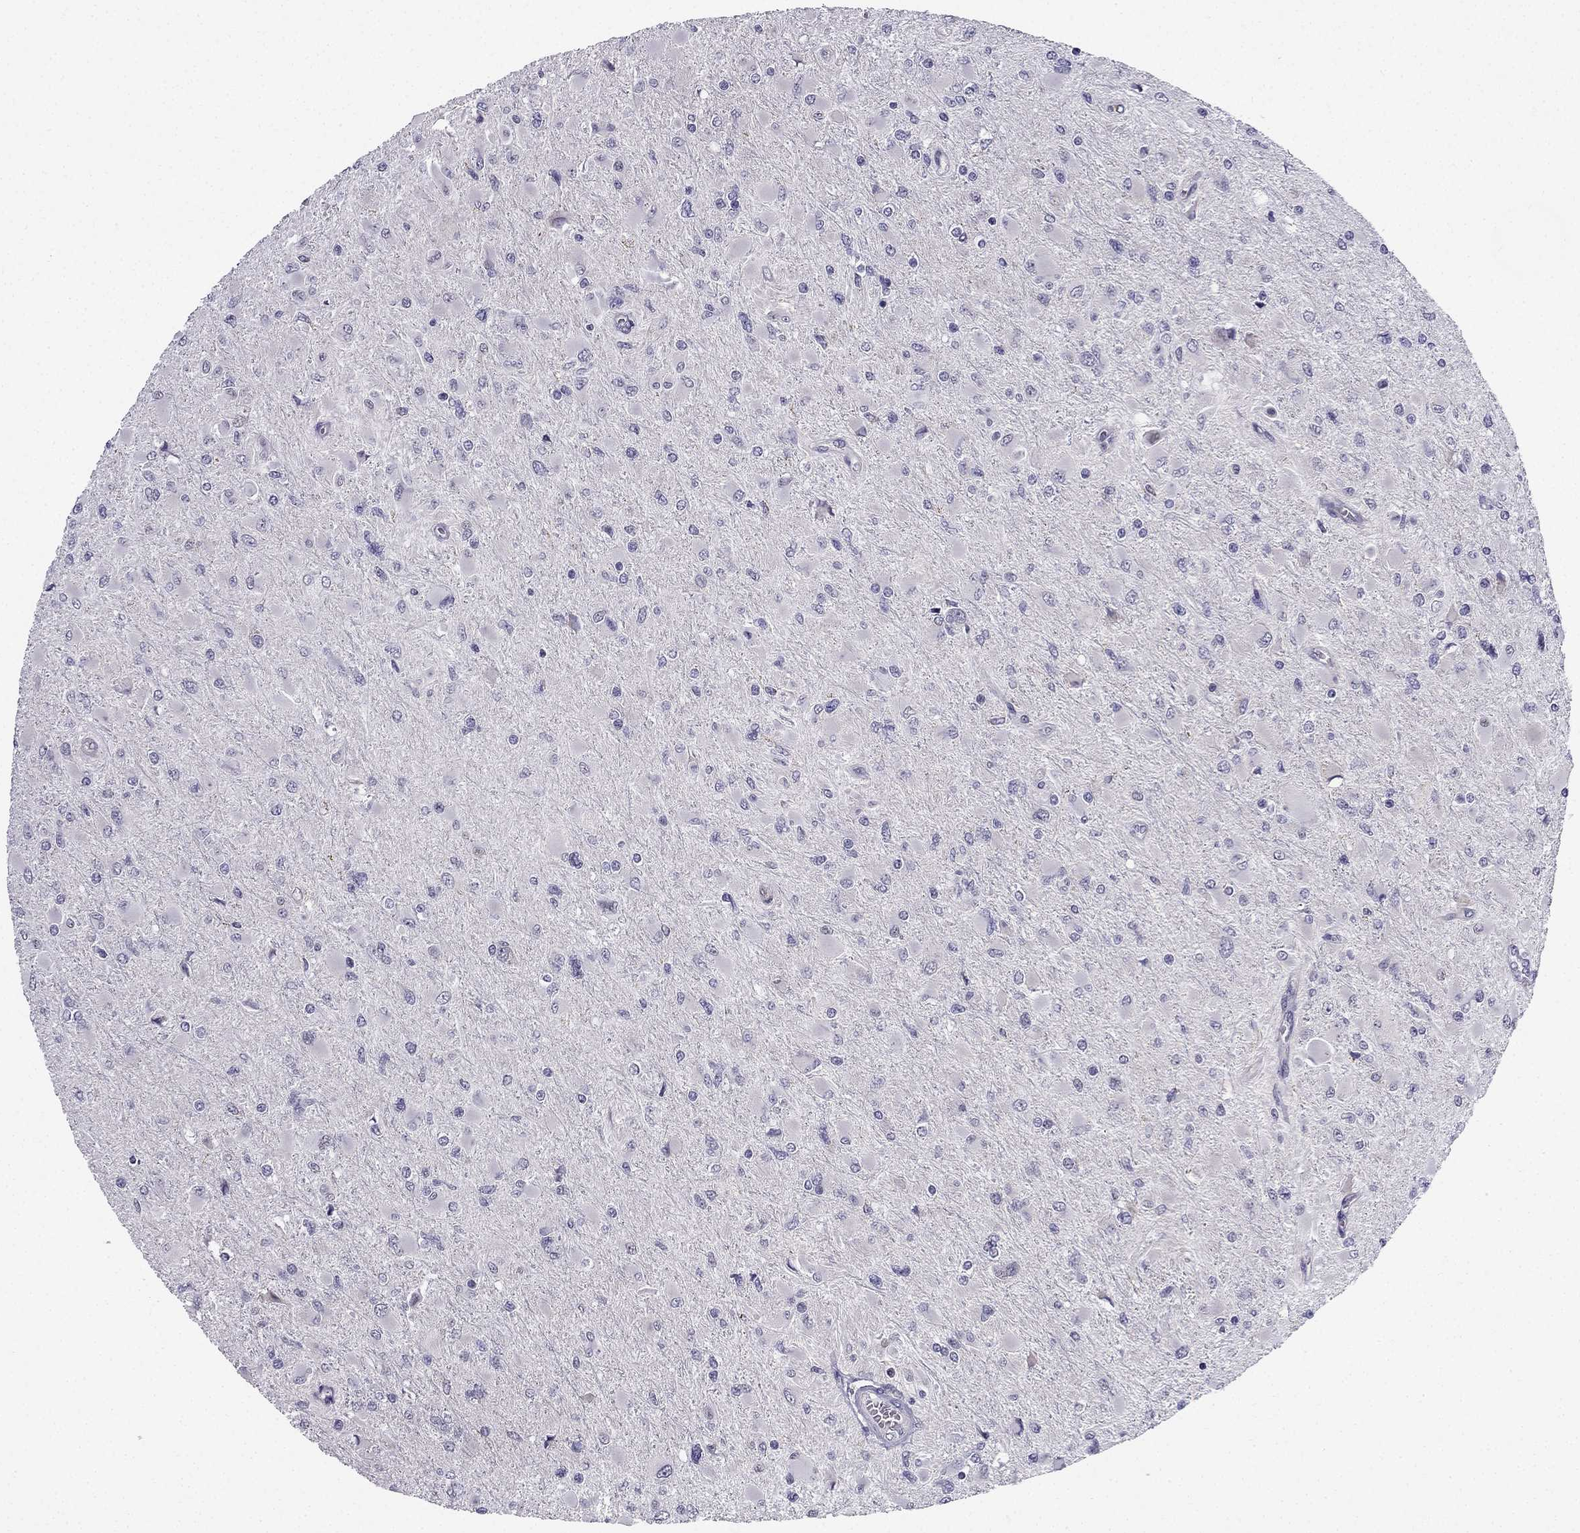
{"staining": {"intensity": "negative", "quantity": "none", "location": "none"}, "tissue": "glioma", "cell_type": "Tumor cells", "image_type": "cancer", "snomed": [{"axis": "morphology", "description": "Glioma, malignant, High grade"}, {"axis": "topography", "description": "Cerebral cortex"}], "caption": "IHC histopathology image of human high-grade glioma (malignant) stained for a protein (brown), which demonstrates no positivity in tumor cells.", "gene": "SLC6A2", "patient": {"sex": "female", "age": 36}}